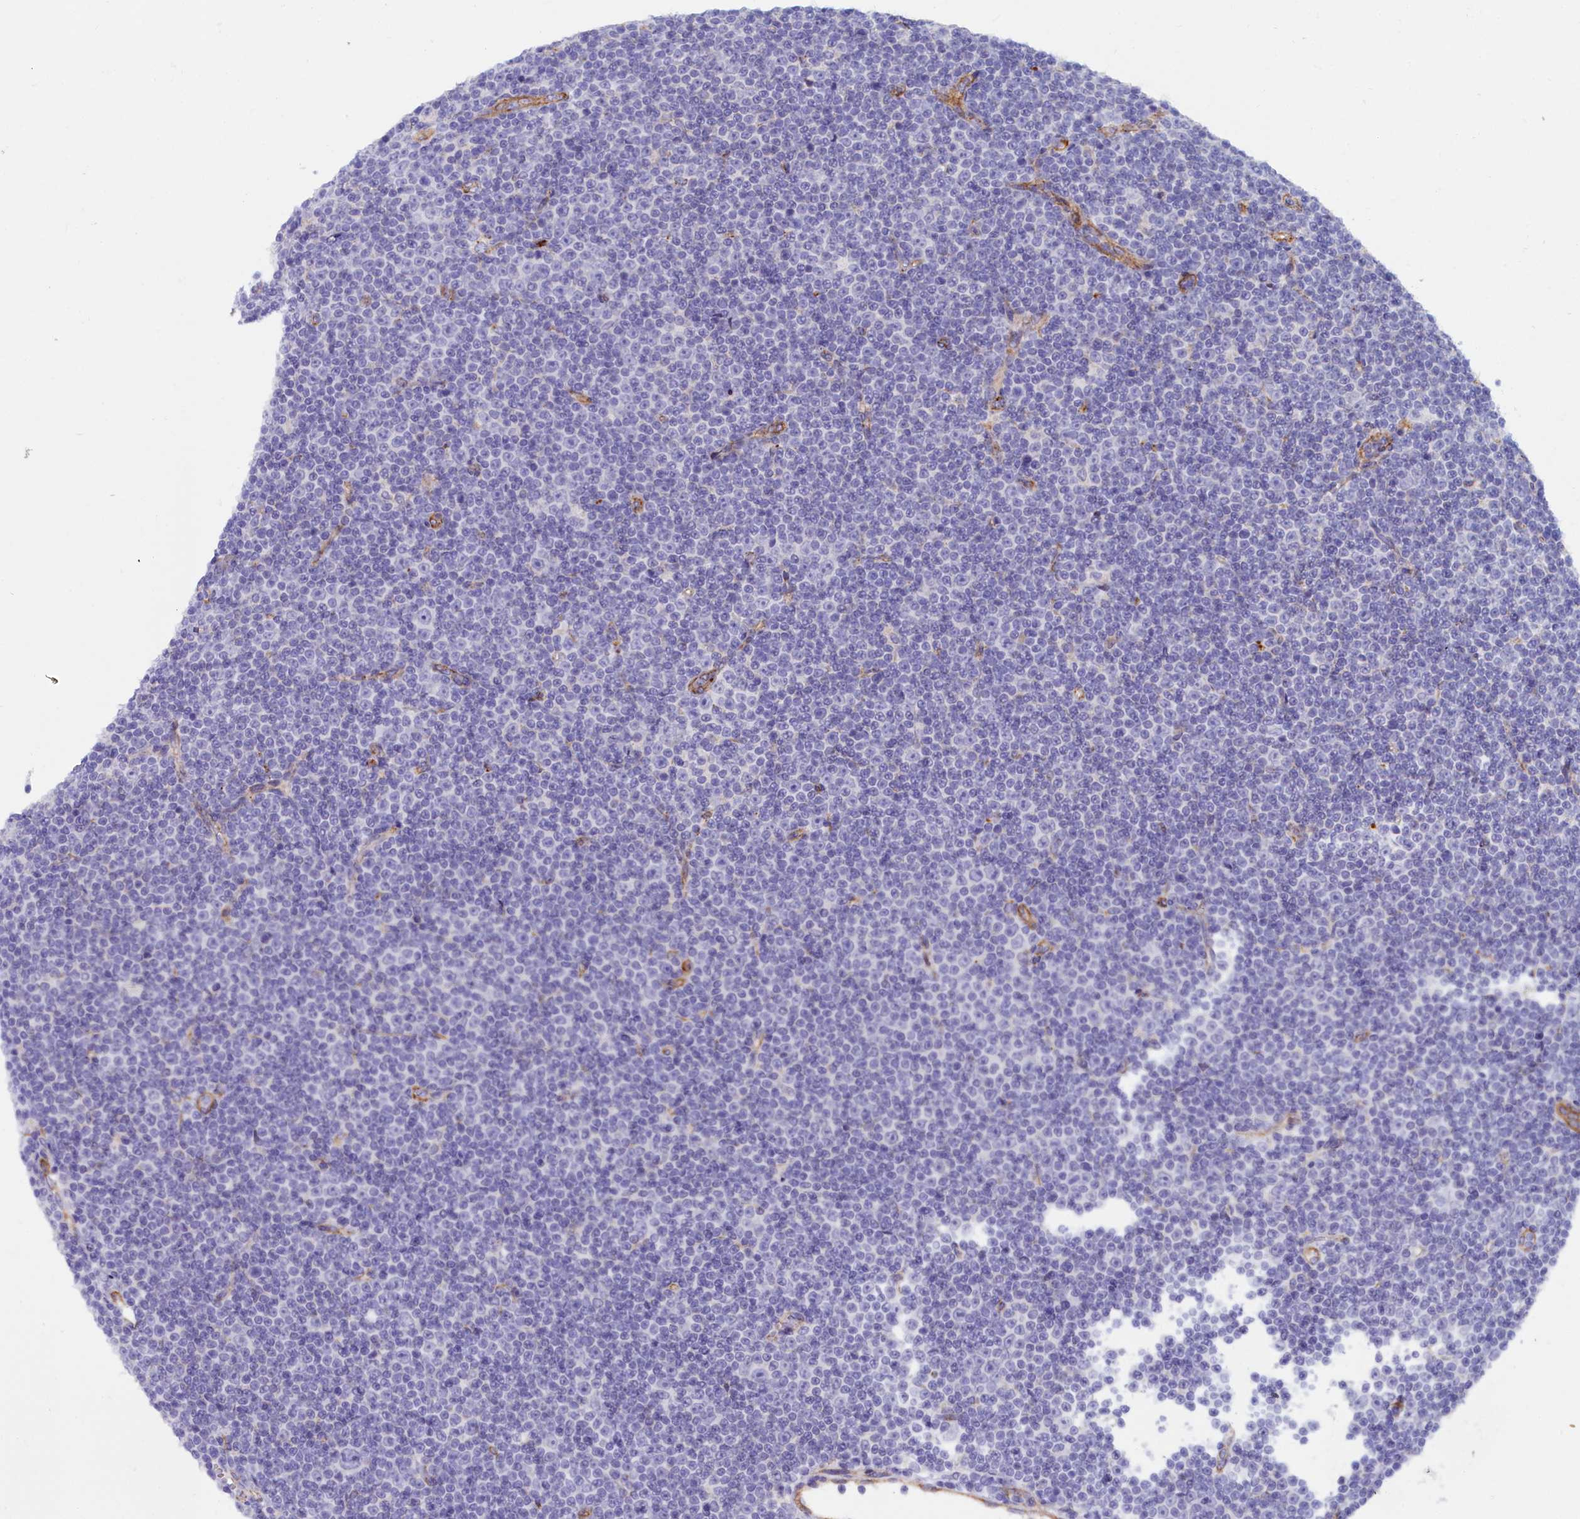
{"staining": {"intensity": "negative", "quantity": "none", "location": "none"}, "tissue": "lymphoma", "cell_type": "Tumor cells", "image_type": "cancer", "snomed": [{"axis": "morphology", "description": "Malignant lymphoma, non-Hodgkin's type, Low grade"}, {"axis": "topography", "description": "Lymph node"}], "caption": "An IHC micrograph of lymphoma is shown. There is no staining in tumor cells of lymphoma.", "gene": "SLC49A3", "patient": {"sex": "female", "age": 67}}